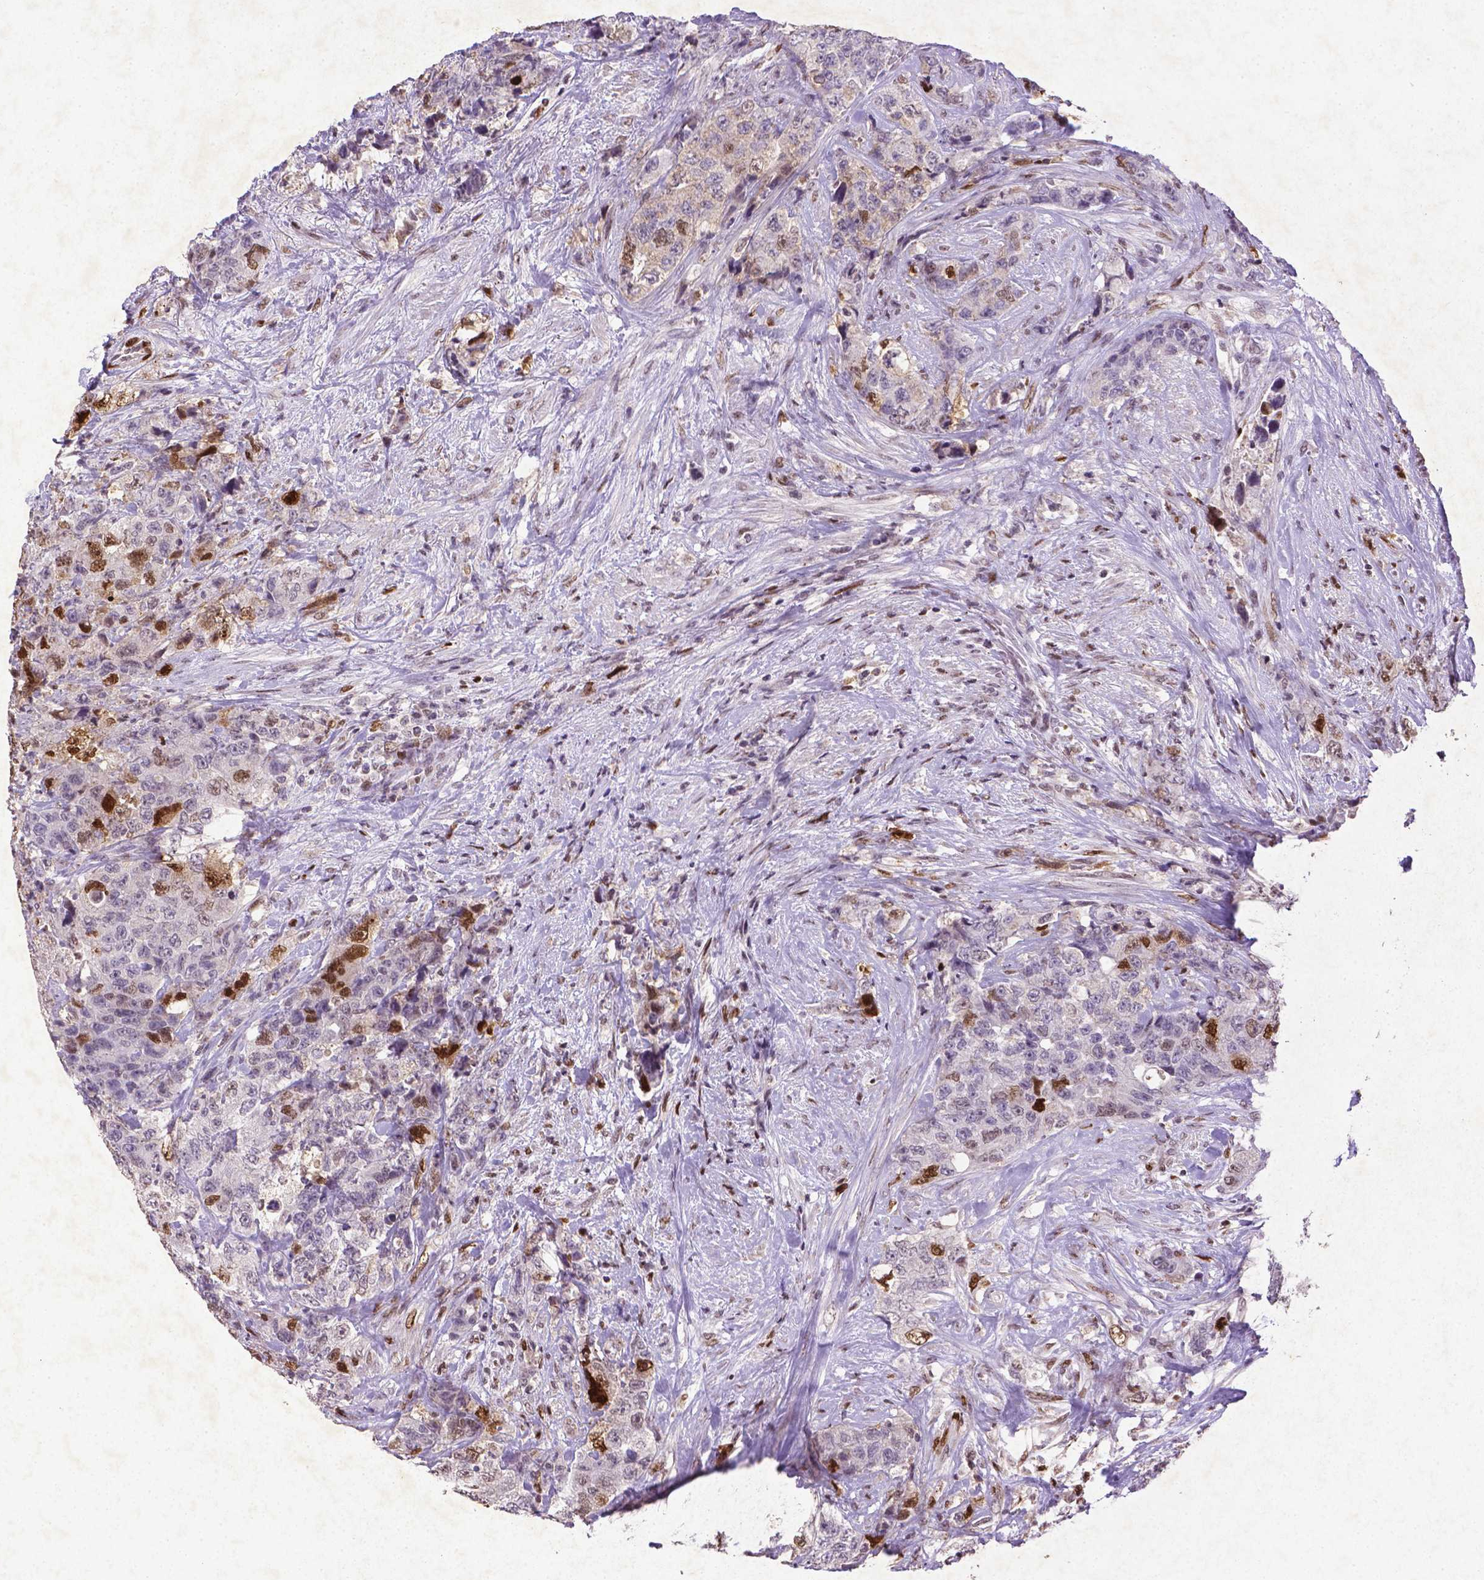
{"staining": {"intensity": "strong", "quantity": "<25%", "location": "nuclear"}, "tissue": "urothelial cancer", "cell_type": "Tumor cells", "image_type": "cancer", "snomed": [{"axis": "morphology", "description": "Urothelial carcinoma, High grade"}, {"axis": "topography", "description": "Urinary bladder"}], "caption": "A micrograph showing strong nuclear expression in approximately <25% of tumor cells in urothelial cancer, as visualized by brown immunohistochemical staining.", "gene": "CDKN1A", "patient": {"sex": "female", "age": 78}}